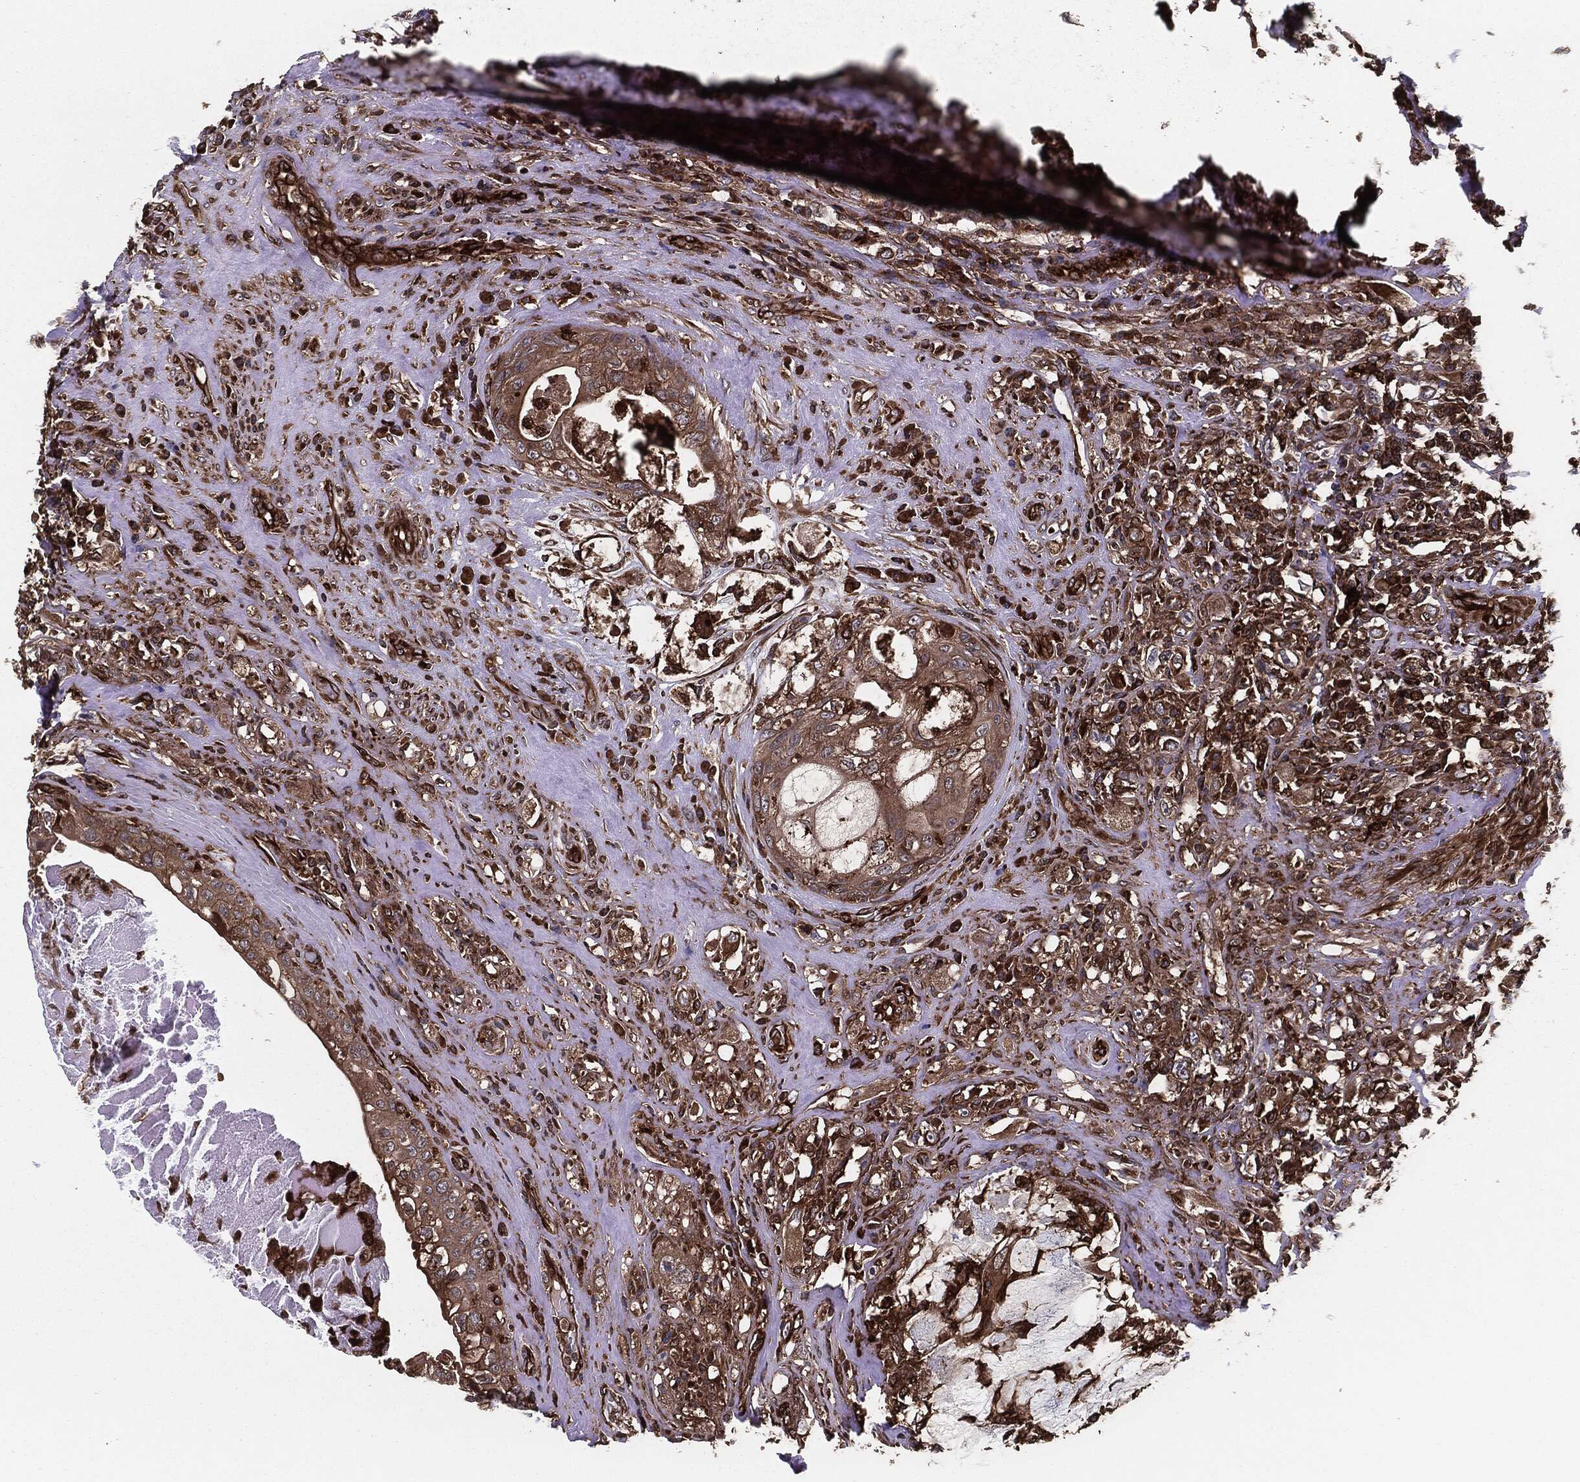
{"staining": {"intensity": "moderate", "quantity": ">75%", "location": "cytoplasmic/membranous"}, "tissue": "testis cancer", "cell_type": "Tumor cells", "image_type": "cancer", "snomed": [{"axis": "morphology", "description": "Necrosis, NOS"}, {"axis": "morphology", "description": "Carcinoma, Embryonal, NOS"}, {"axis": "topography", "description": "Testis"}], "caption": "Embryonal carcinoma (testis) was stained to show a protein in brown. There is medium levels of moderate cytoplasmic/membranous positivity in about >75% of tumor cells.", "gene": "RAP1GDS1", "patient": {"sex": "male", "age": 19}}